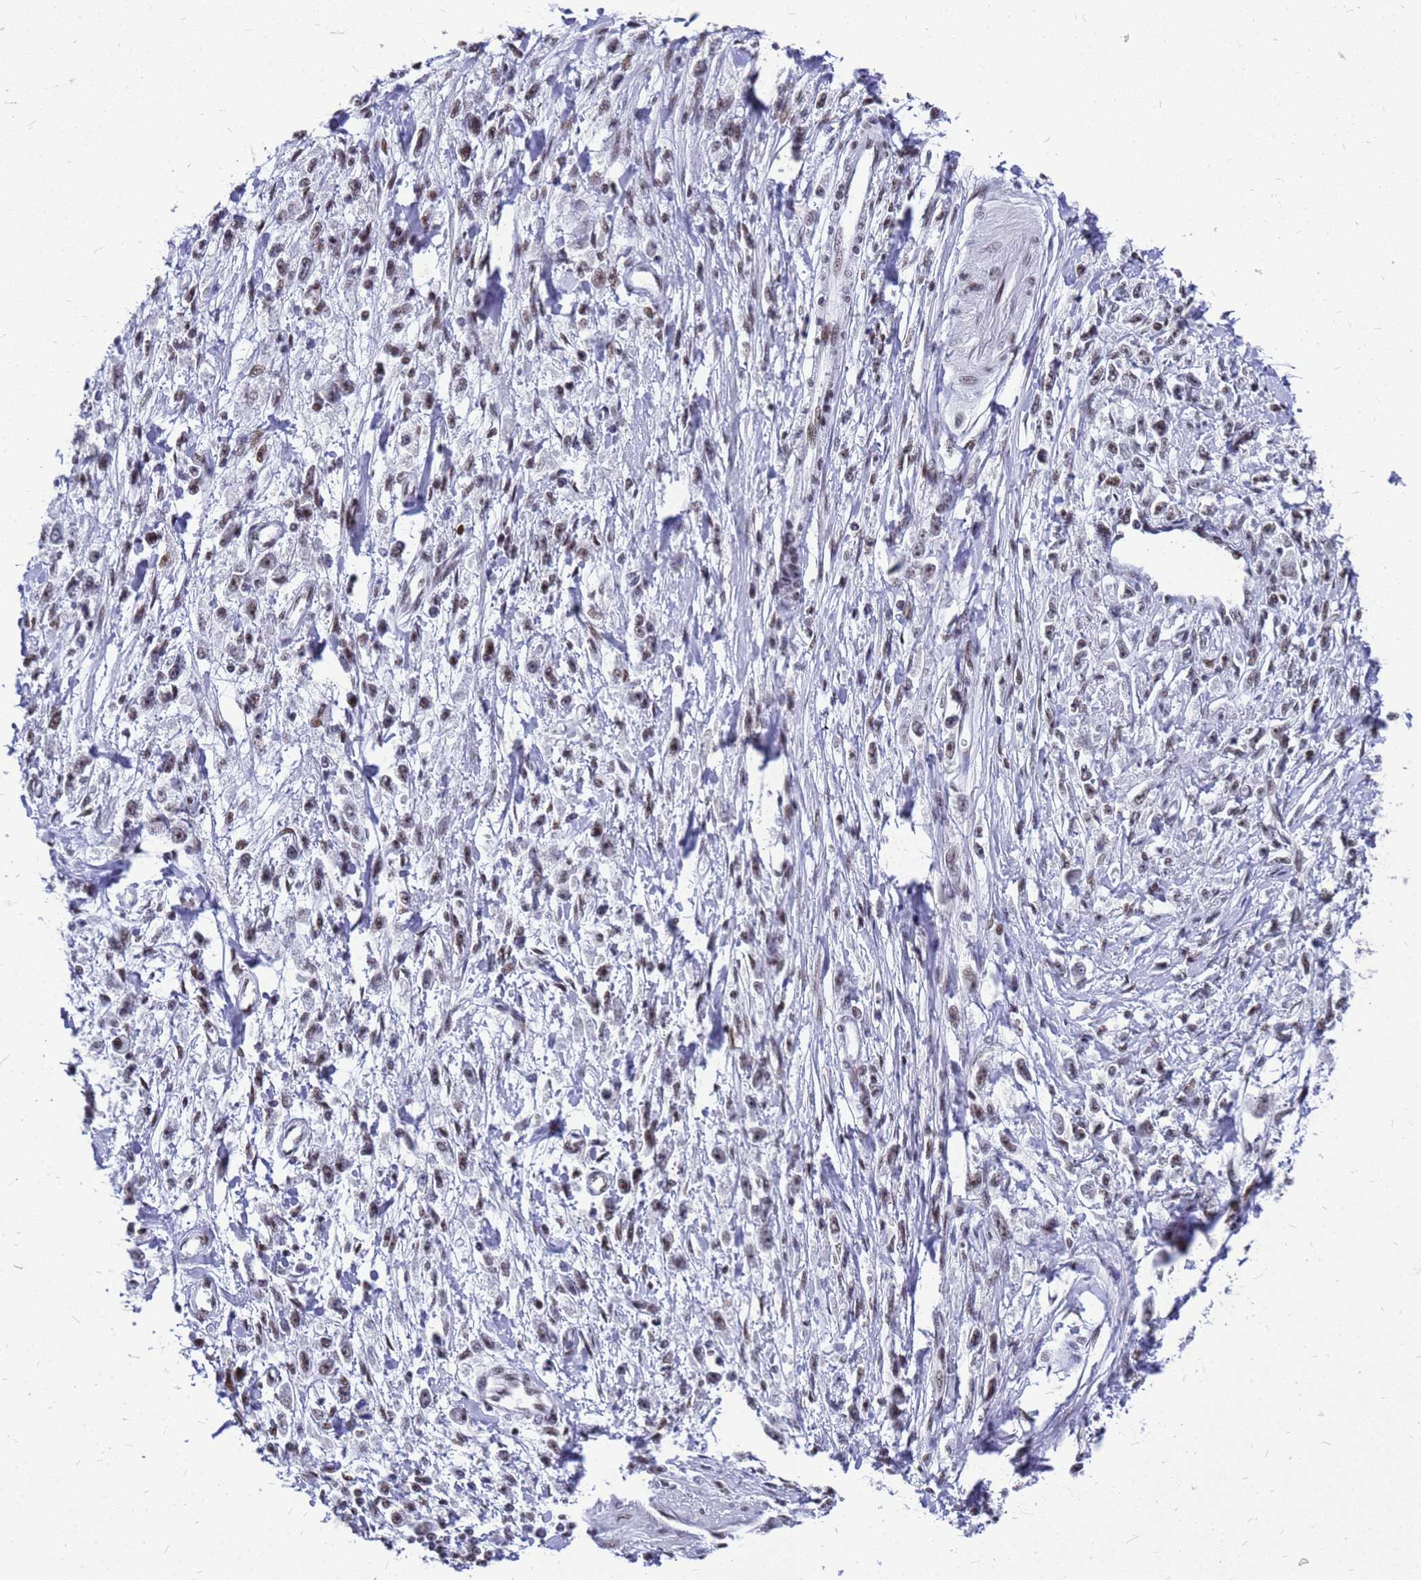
{"staining": {"intensity": "weak", "quantity": ">75%", "location": "nuclear"}, "tissue": "stomach cancer", "cell_type": "Tumor cells", "image_type": "cancer", "snomed": [{"axis": "morphology", "description": "Adenocarcinoma, NOS"}, {"axis": "topography", "description": "Stomach"}], "caption": "Stomach cancer stained for a protein demonstrates weak nuclear positivity in tumor cells.", "gene": "SART3", "patient": {"sex": "female", "age": 59}}